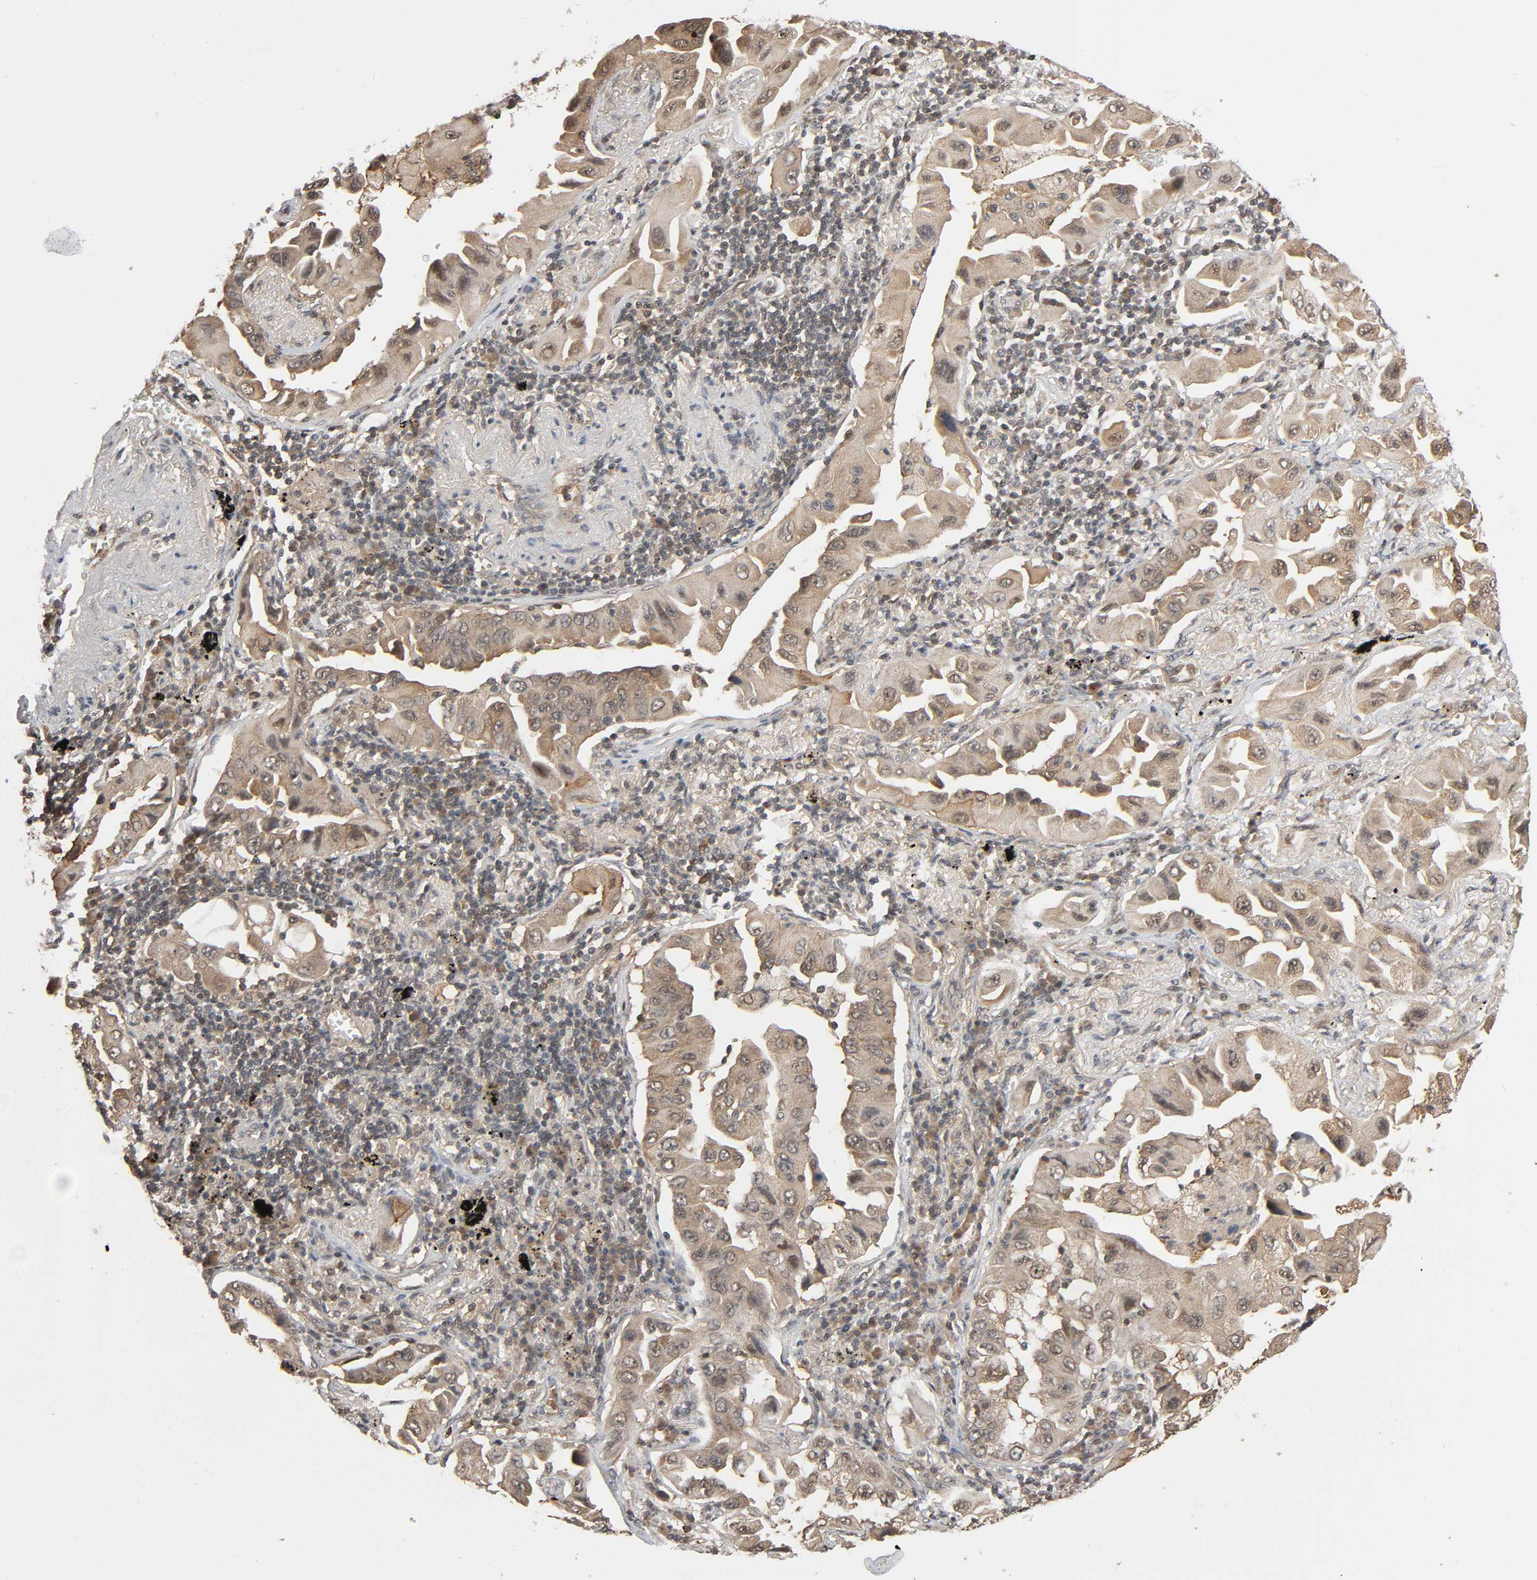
{"staining": {"intensity": "weak", "quantity": ">75%", "location": "cytoplasmic/membranous,nuclear"}, "tissue": "lung cancer", "cell_type": "Tumor cells", "image_type": "cancer", "snomed": [{"axis": "morphology", "description": "Adenocarcinoma, NOS"}, {"axis": "topography", "description": "Lung"}], "caption": "High-power microscopy captured an immunohistochemistry image of lung adenocarcinoma, revealing weak cytoplasmic/membranous and nuclear positivity in about >75% of tumor cells. Nuclei are stained in blue.", "gene": "NEDD8", "patient": {"sex": "female", "age": 65}}